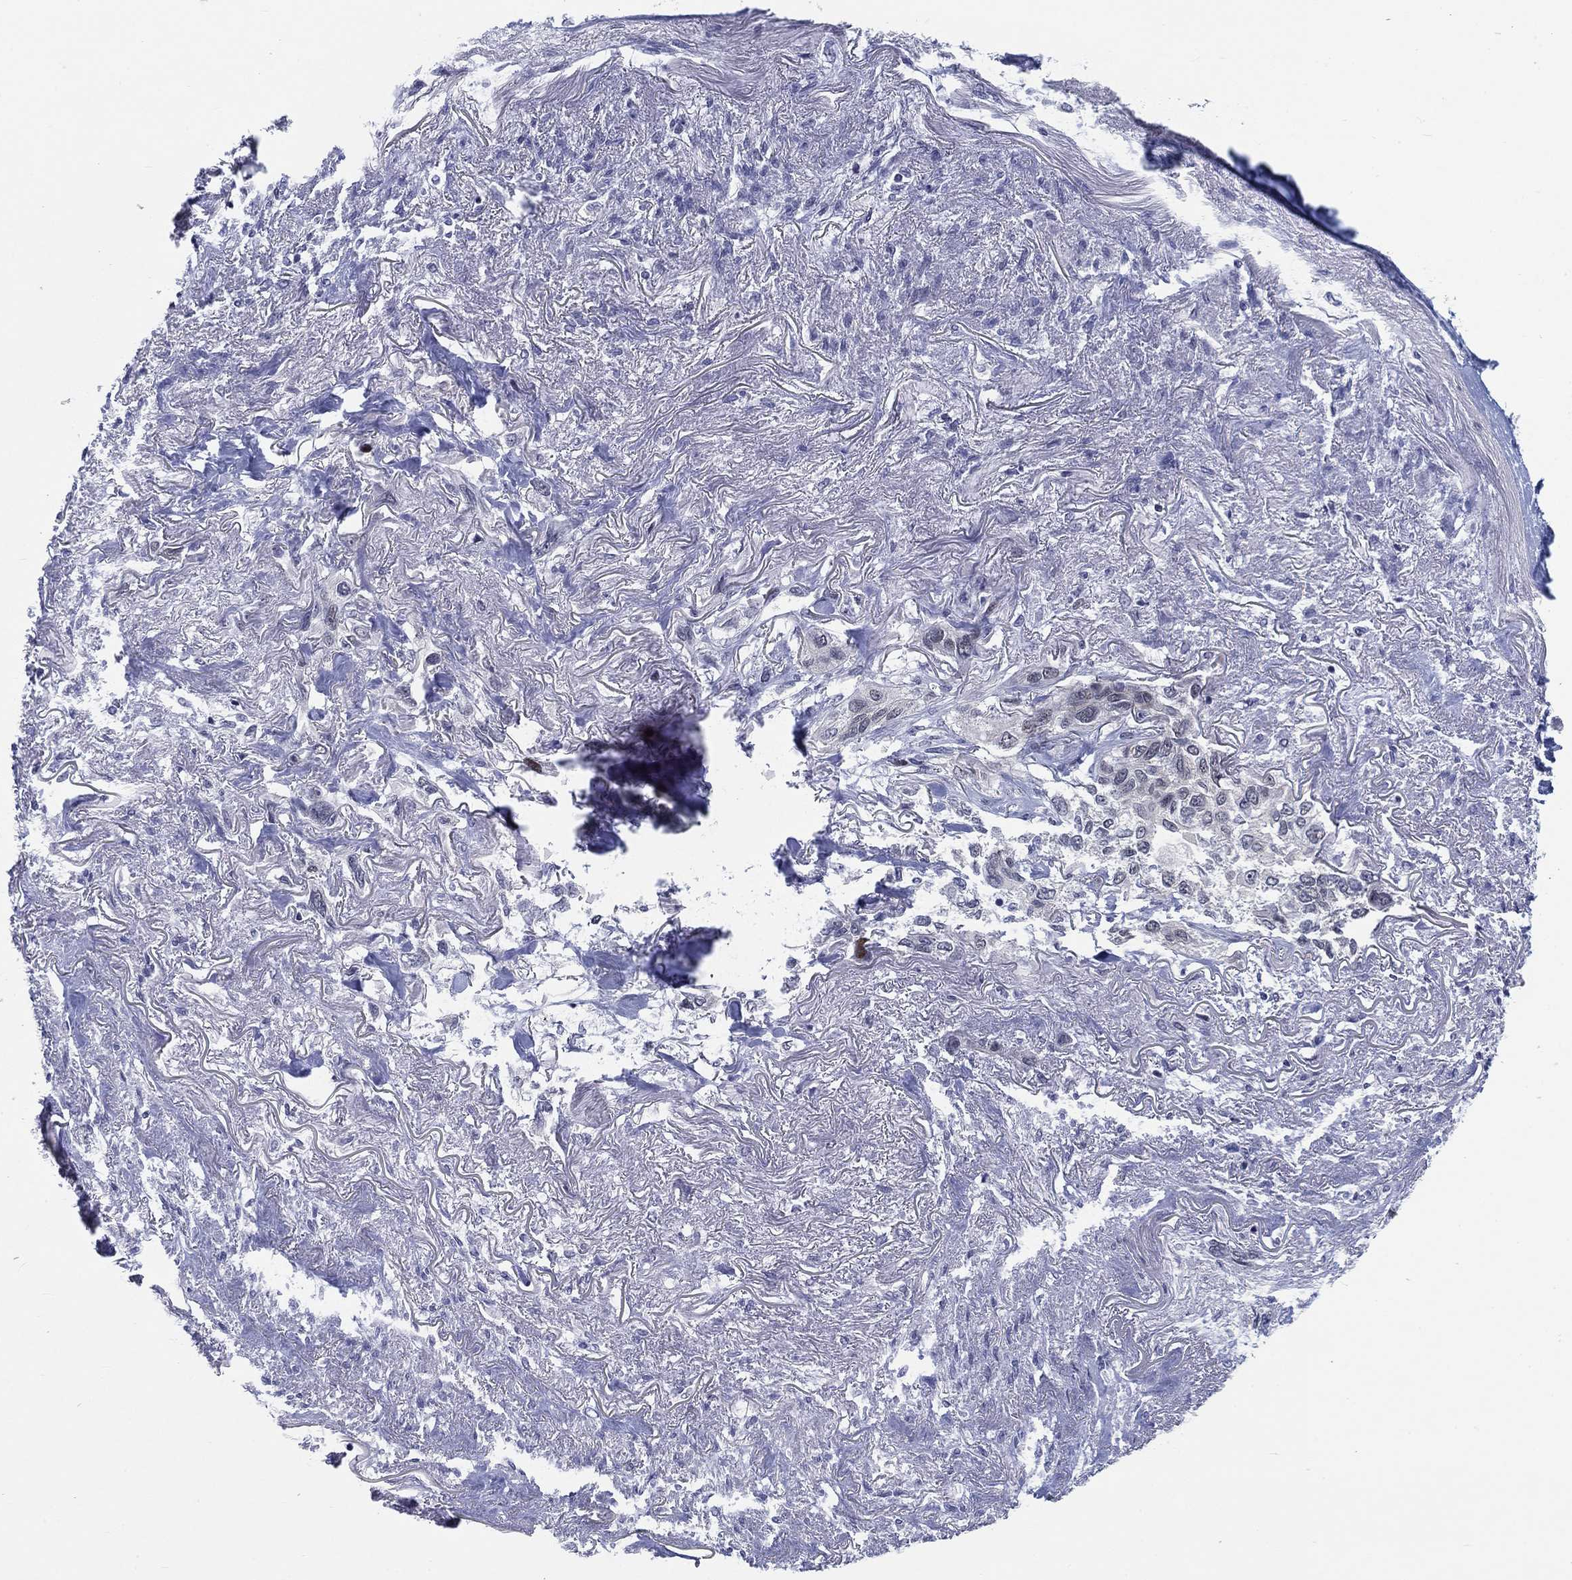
{"staining": {"intensity": "negative", "quantity": "none", "location": "none"}, "tissue": "lung cancer", "cell_type": "Tumor cells", "image_type": "cancer", "snomed": [{"axis": "morphology", "description": "Squamous cell carcinoma, NOS"}, {"axis": "topography", "description": "Lung"}], "caption": "An immunohistochemistry photomicrograph of lung cancer is shown. There is no staining in tumor cells of lung cancer.", "gene": "NEU3", "patient": {"sex": "female", "age": 70}}